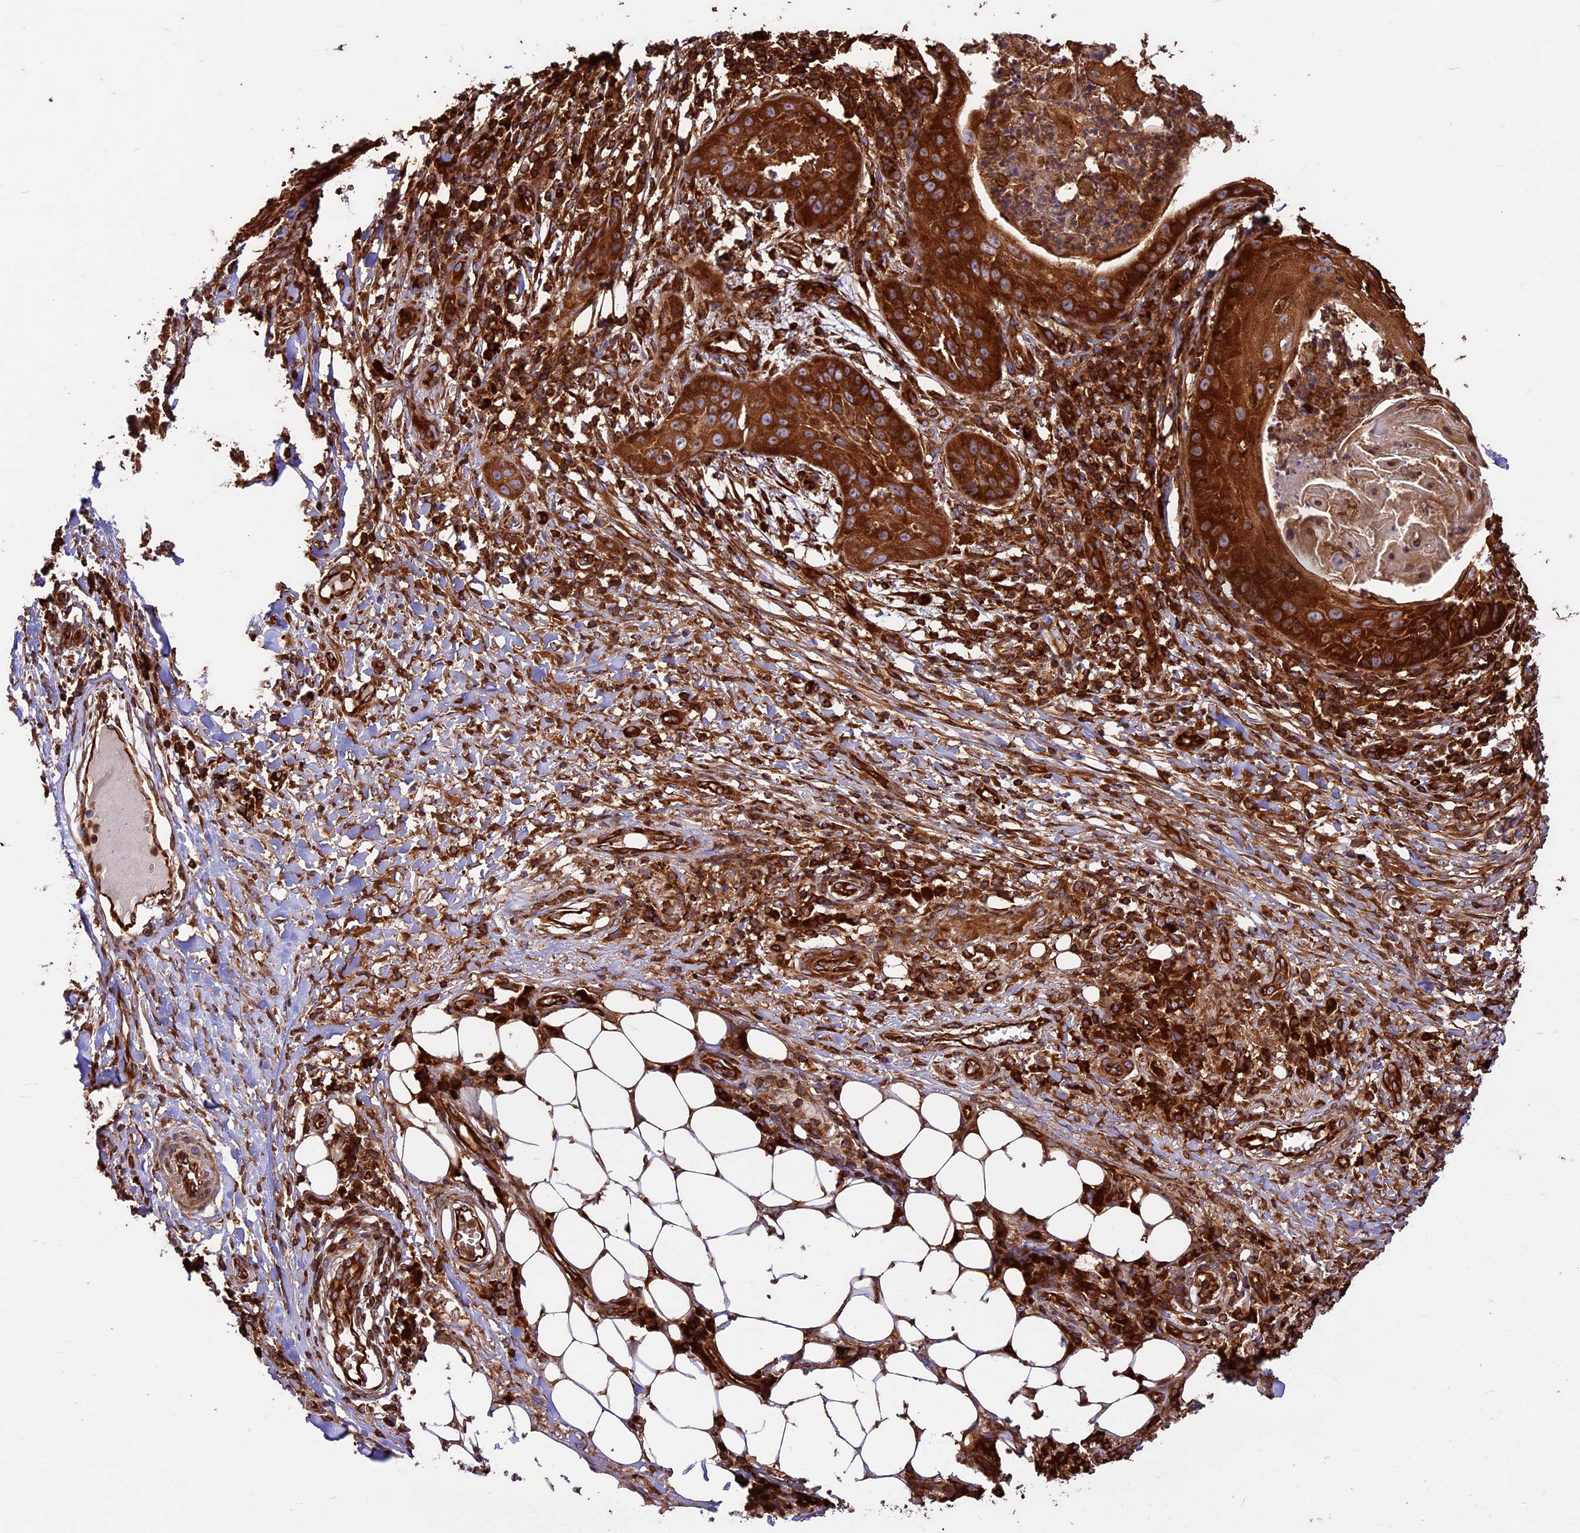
{"staining": {"intensity": "strong", "quantity": ">75%", "location": "cytoplasmic/membranous"}, "tissue": "skin cancer", "cell_type": "Tumor cells", "image_type": "cancer", "snomed": [{"axis": "morphology", "description": "Squamous cell carcinoma, NOS"}, {"axis": "topography", "description": "Skin"}], "caption": "The histopathology image shows staining of skin cancer (squamous cell carcinoma), revealing strong cytoplasmic/membranous protein positivity (brown color) within tumor cells.", "gene": "KARS1", "patient": {"sex": "male", "age": 70}}